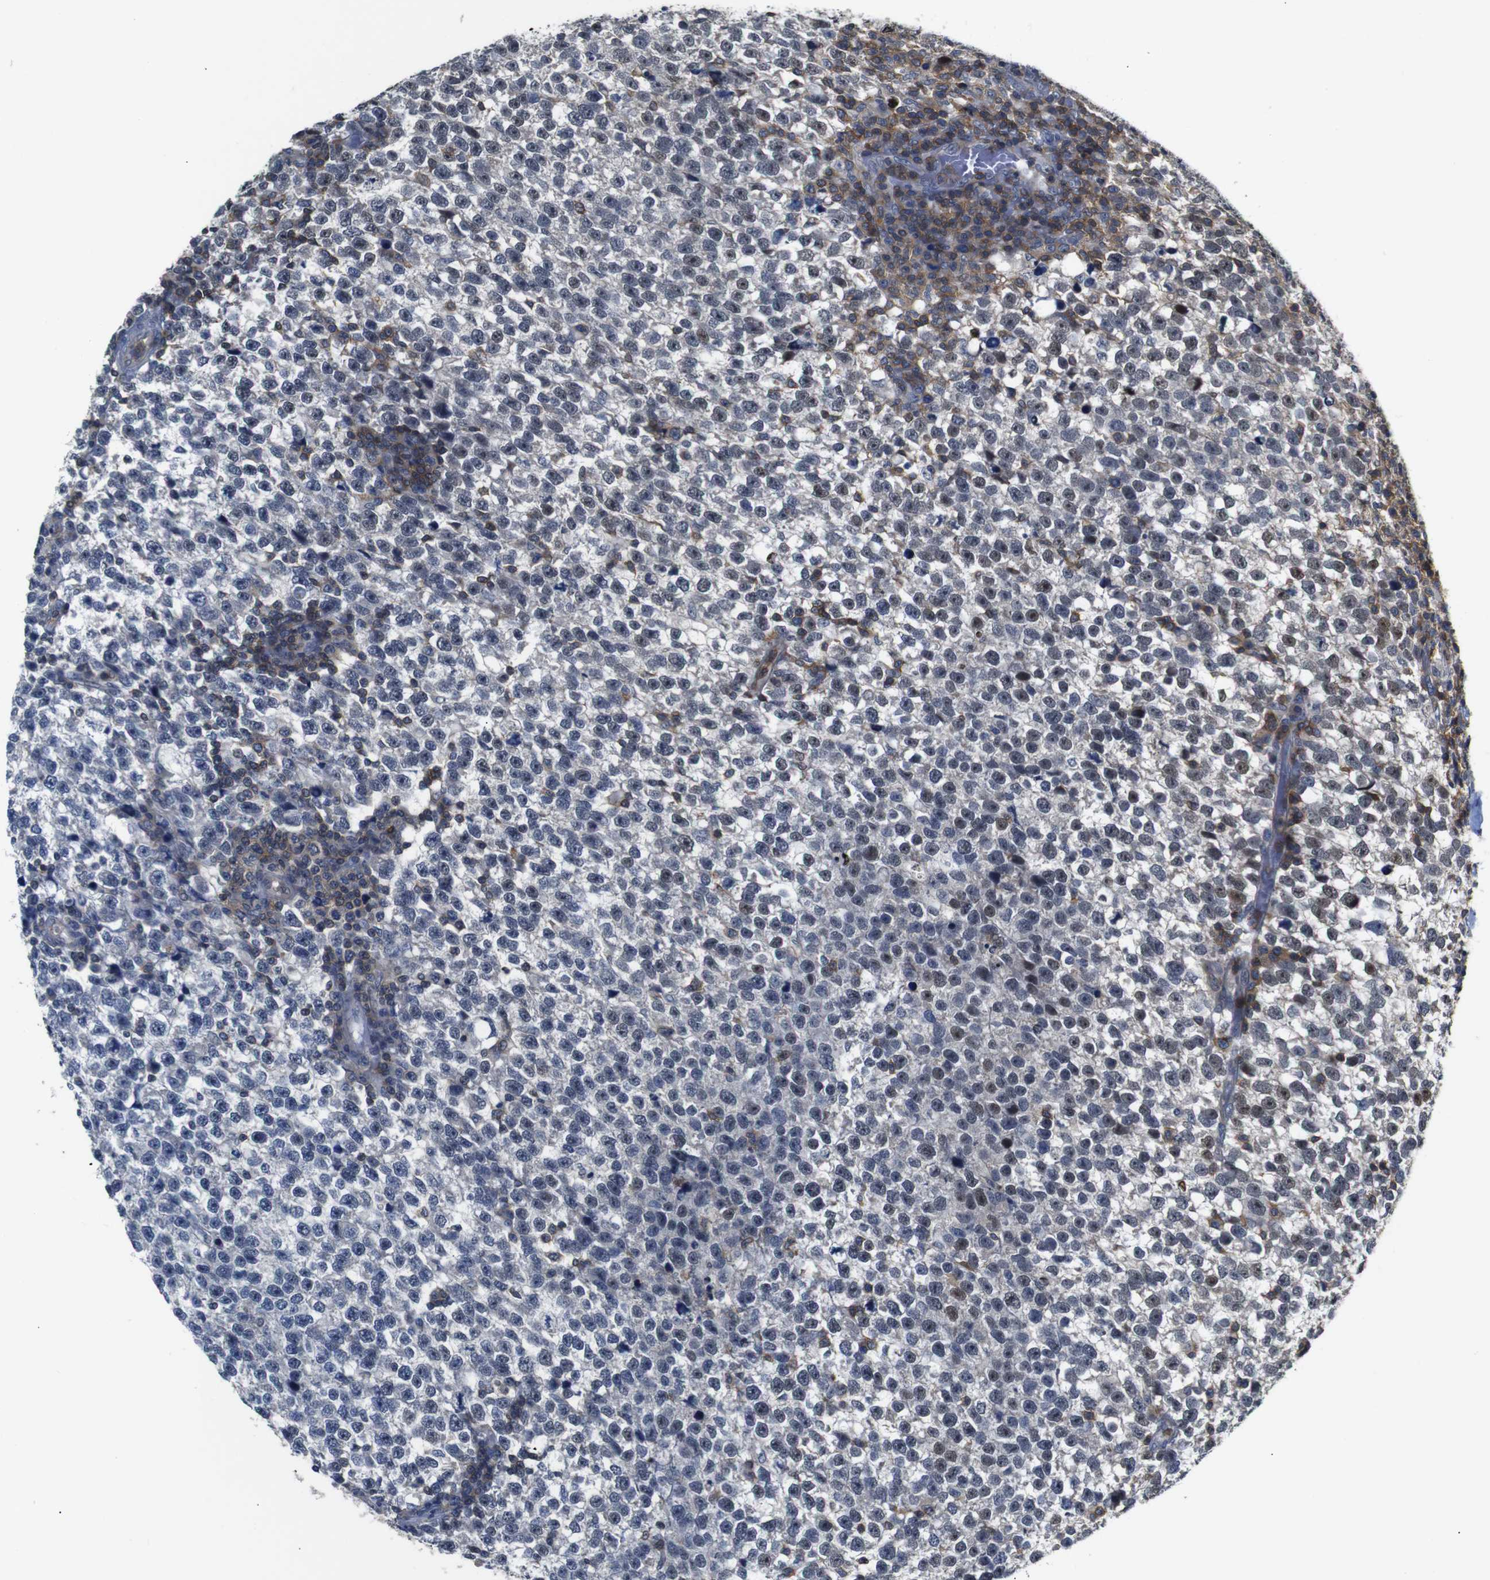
{"staining": {"intensity": "weak", "quantity": "<25%", "location": "nuclear"}, "tissue": "testis cancer", "cell_type": "Tumor cells", "image_type": "cancer", "snomed": [{"axis": "morphology", "description": "Normal tissue, NOS"}, {"axis": "morphology", "description": "Seminoma, NOS"}, {"axis": "topography", "description": "Testis"}], "caption": "This is a histopathology image of IHC staining of testis cancer, which shows no positivity in tumor cells. The staining was performed using DAB to visualize the protein expression in brown, while the nuclei were stained in blue with hematoxylin (Magnification: 20x).", "gene": "BRWD3", "patient": {"sex": "male", "age": 43}}